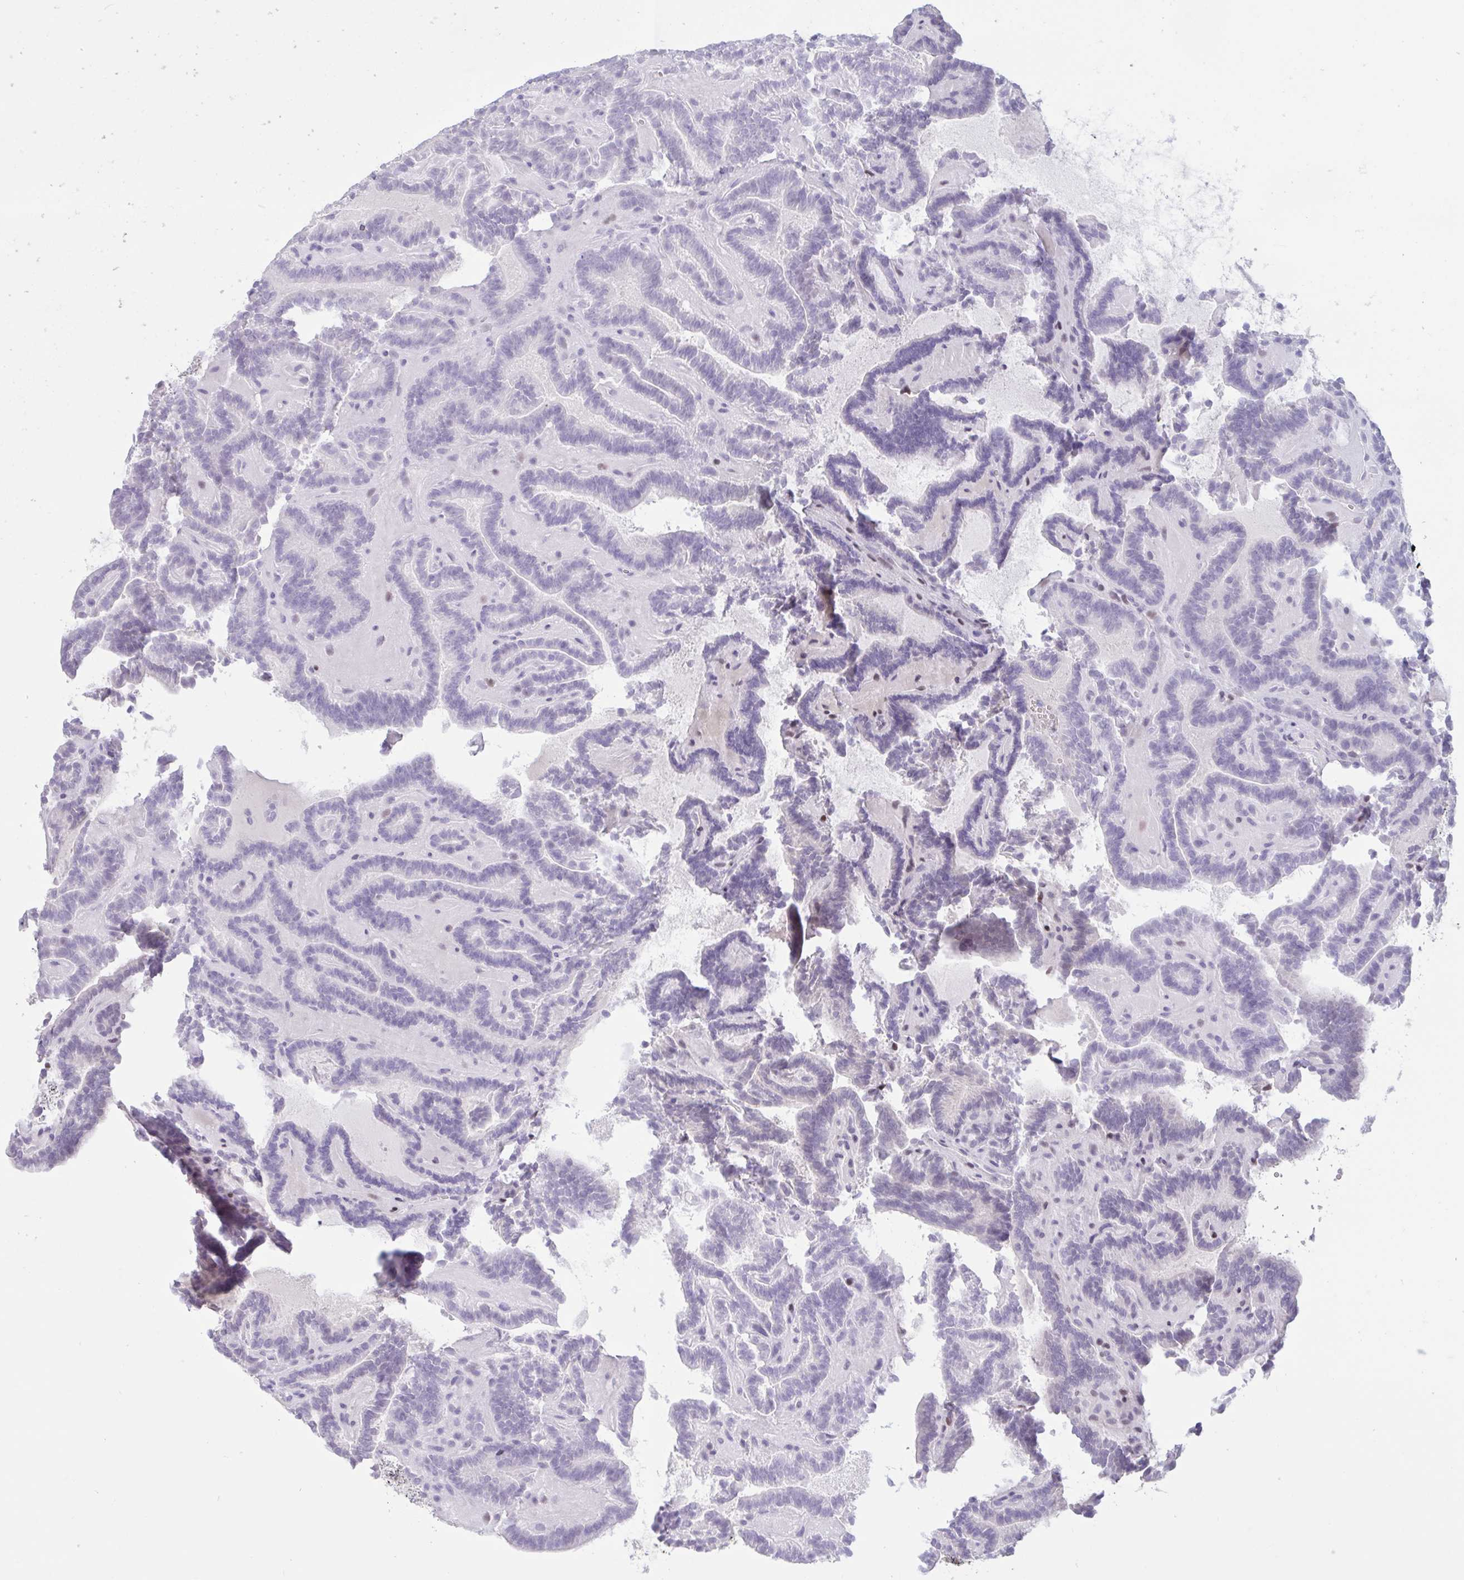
{"staining": {"intensity": "negative", "quantity": "none", "location": "none"}, "tissue": "thyroid cancer", "cell_type": "Tumor cells", "image_type": "cancer", "snomed": [{"axis": "morphology", "description": "Papillary adenocarcinoma, NOS"}, {"axis": "topography", "description": "Thyroid gland"}], "caption": "Image shows no significant protein staining in tumor cells of thyroid papillary adenocarcinoma.", "gene": "CBFA2T2", "patient": {"sex": "female", "age": 21}}